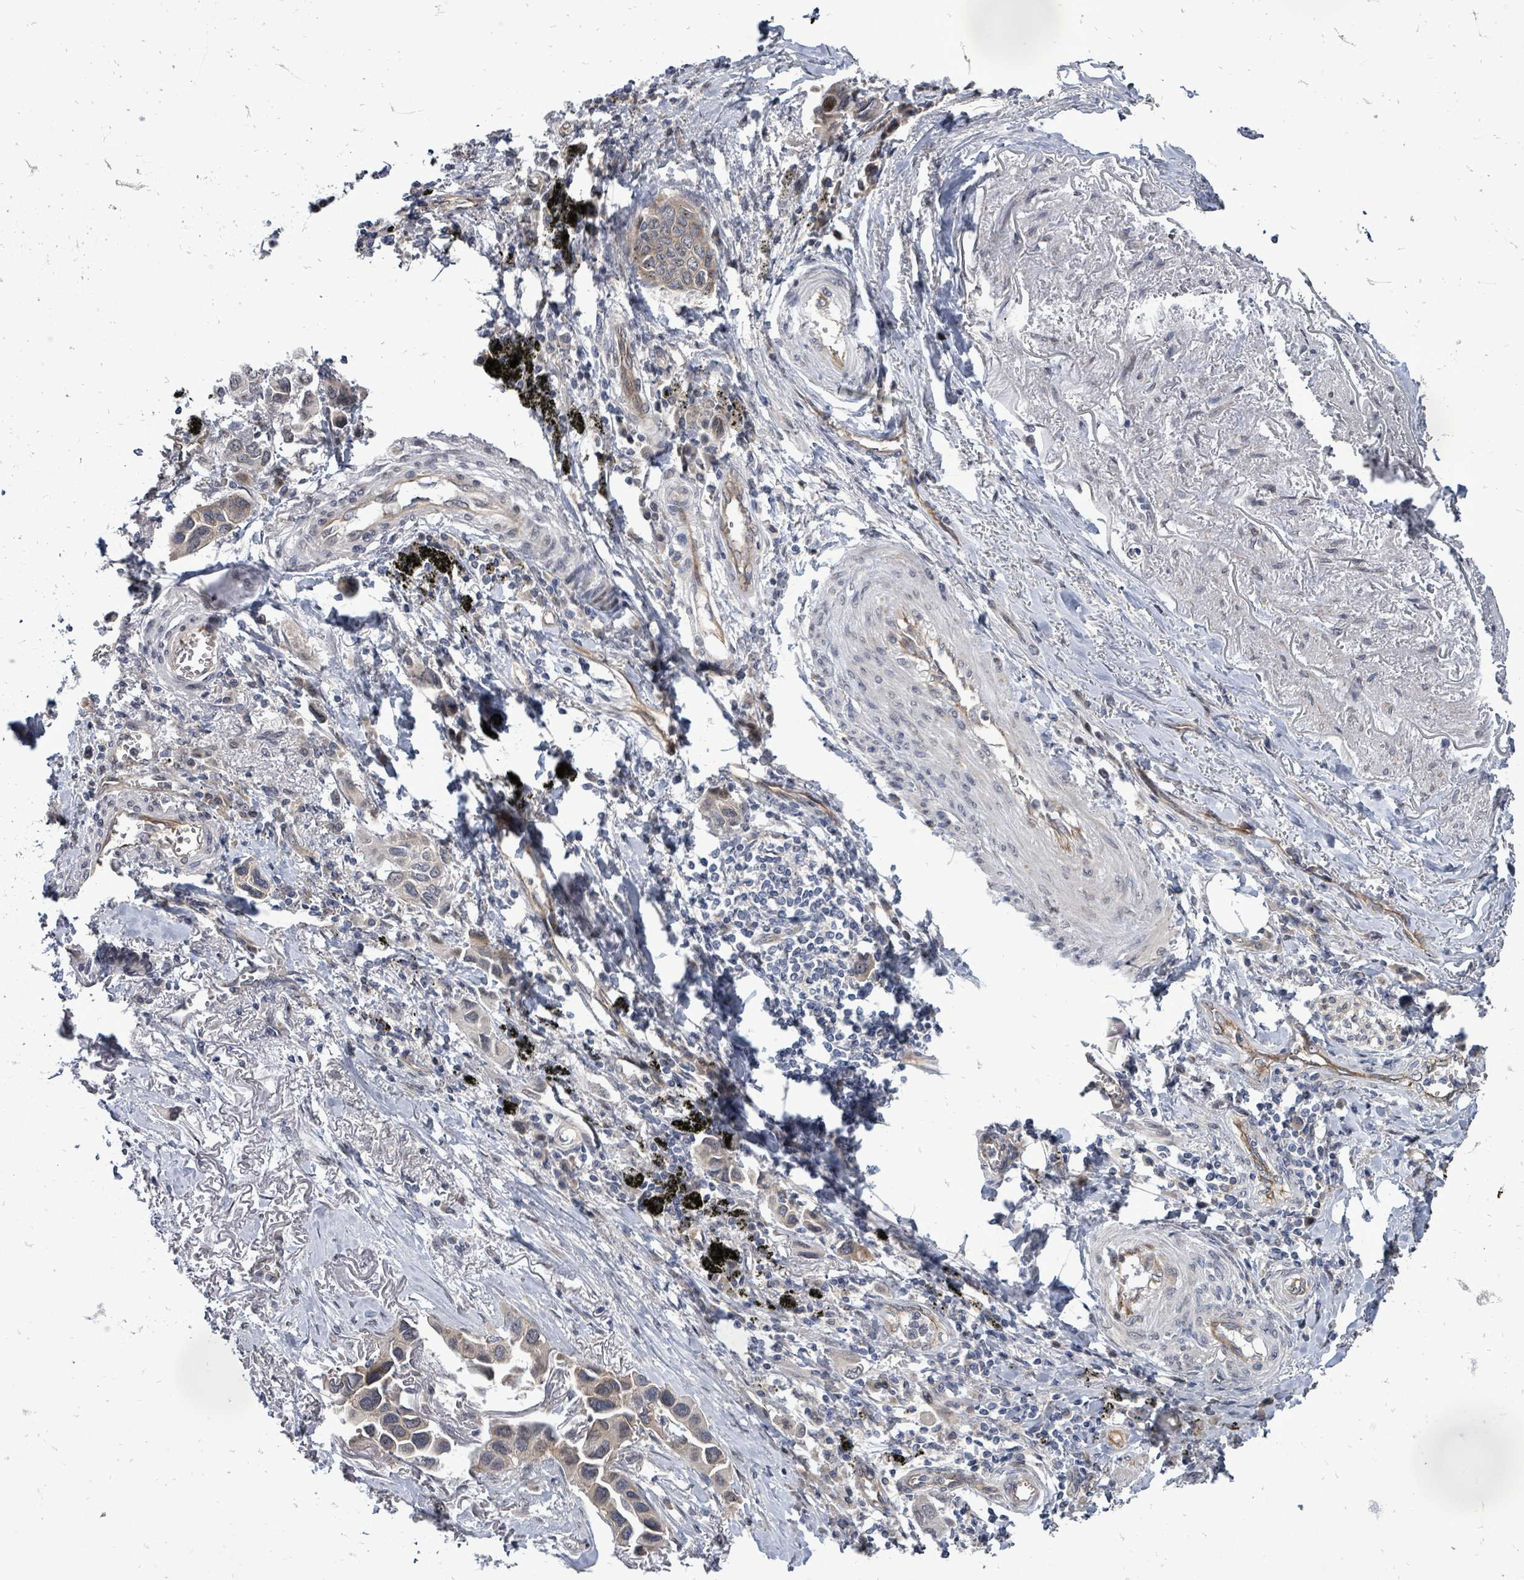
{"staining": {"intensity": "weak", "quantity": "25%-75%", "location": "cytoplasmic/membranous"}, "tissue": "lung cancer", "cell_type": "Tumor cells", "image_type": "cancer", "snomed": [{"axis": "morphology", "description": "Adenocarcinoma, NOS"}, {"axis": "topography", "description": "Lung"}], "caption": "Weak cytoplasmic/membranous positivity is seen in approximately 25%-75% of tumor cells in lung adenocarcinoma.", "gene": "RALGAPB", "patient": {"sex": "female", "age": 76}}